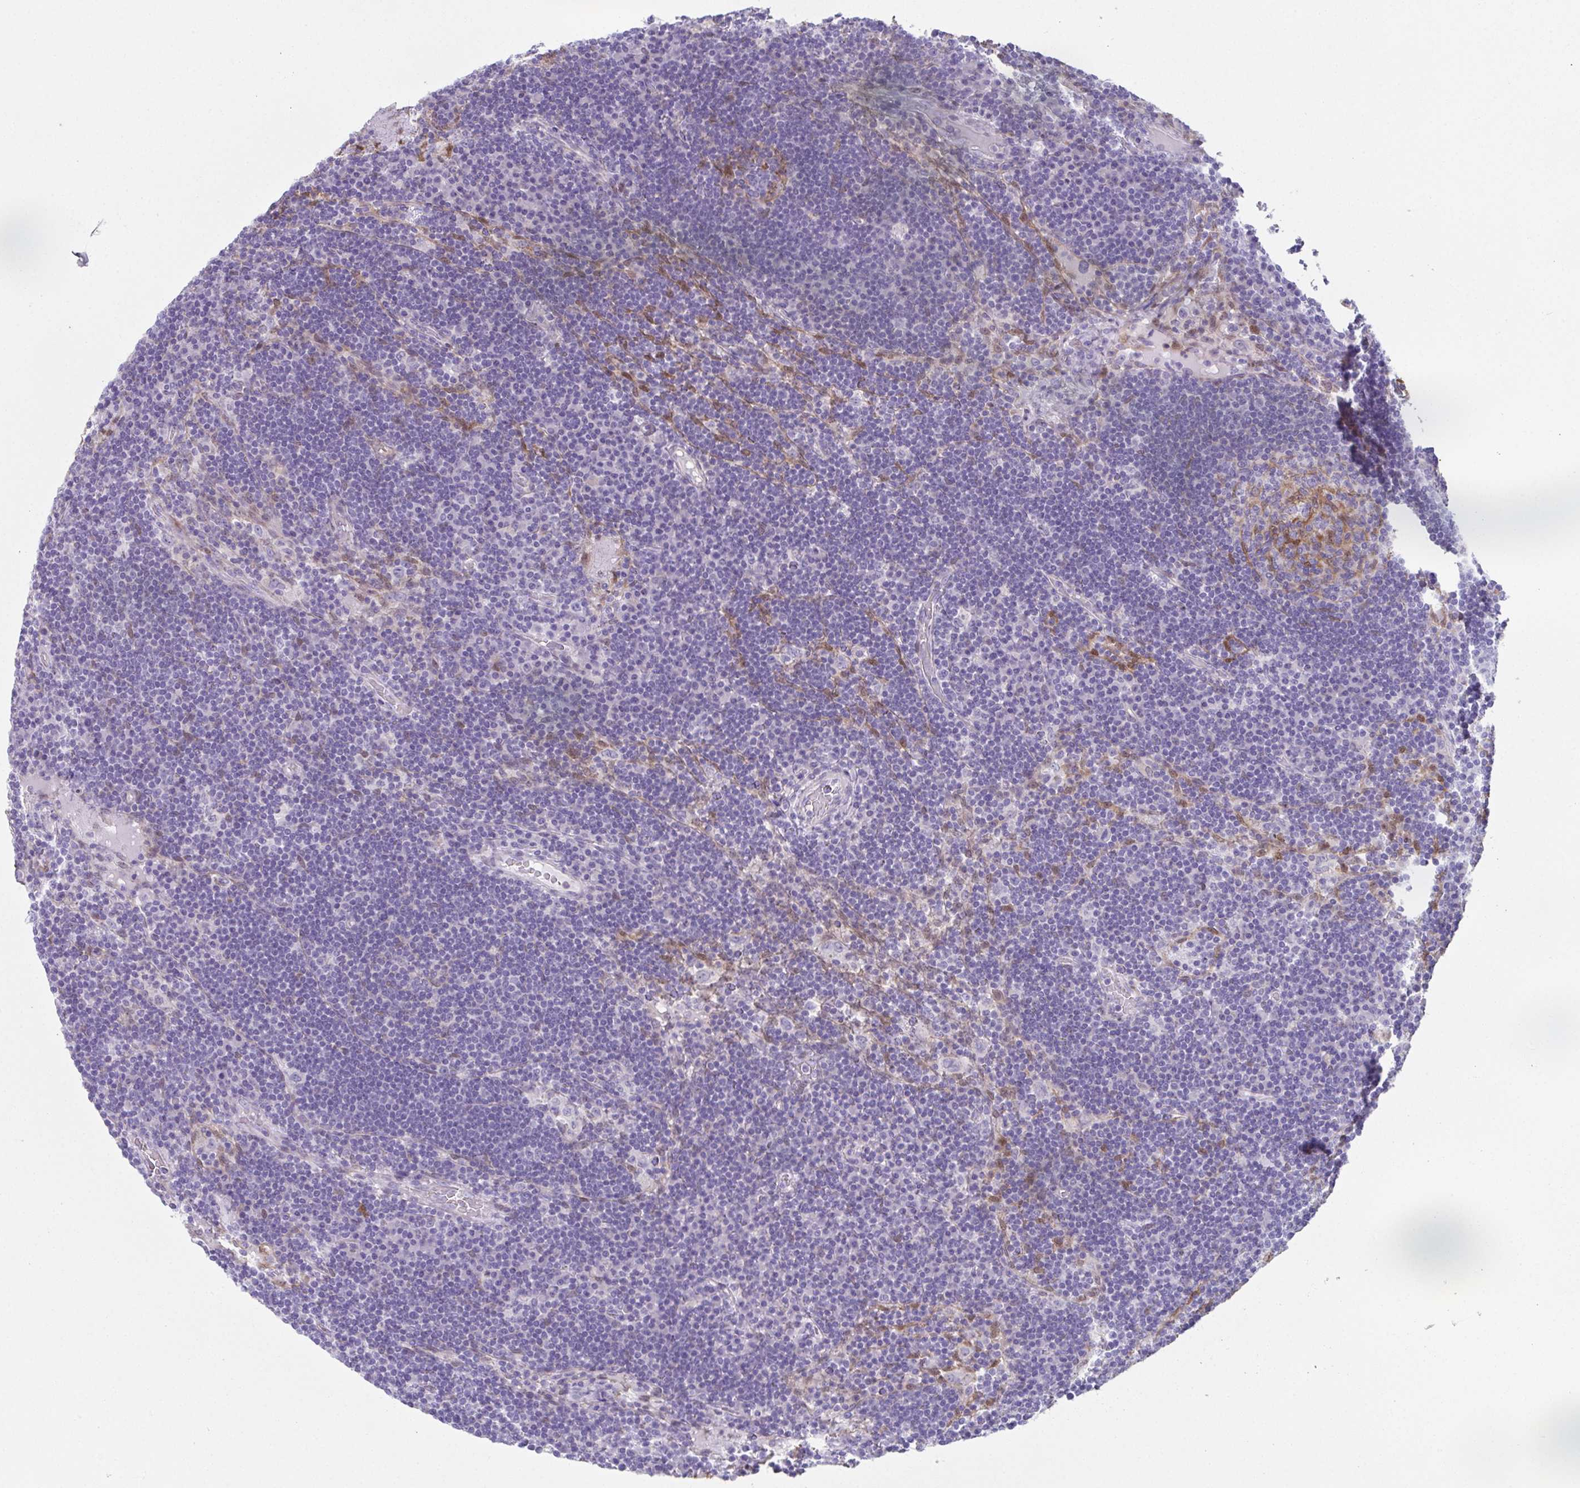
{"staining": {"intensity": "negative", "quantity": "none", "location": "none"}, "tissue": "lymph node", "cell_type": "Germinal center cells", "image_type": "normal", "snomed": [{"axis": "morphology", "description": "Normal tissue, NOS"}, {"axis": "topography", "description": "Lymph node"}], "caption": "Image shows no significant protein staining in germinal center cells of normal lymph node. (DAB immunohistochemistry (IHC), high magnification).", "gene": "RBP1", "patient": {"sex": "male", "age": 67}}